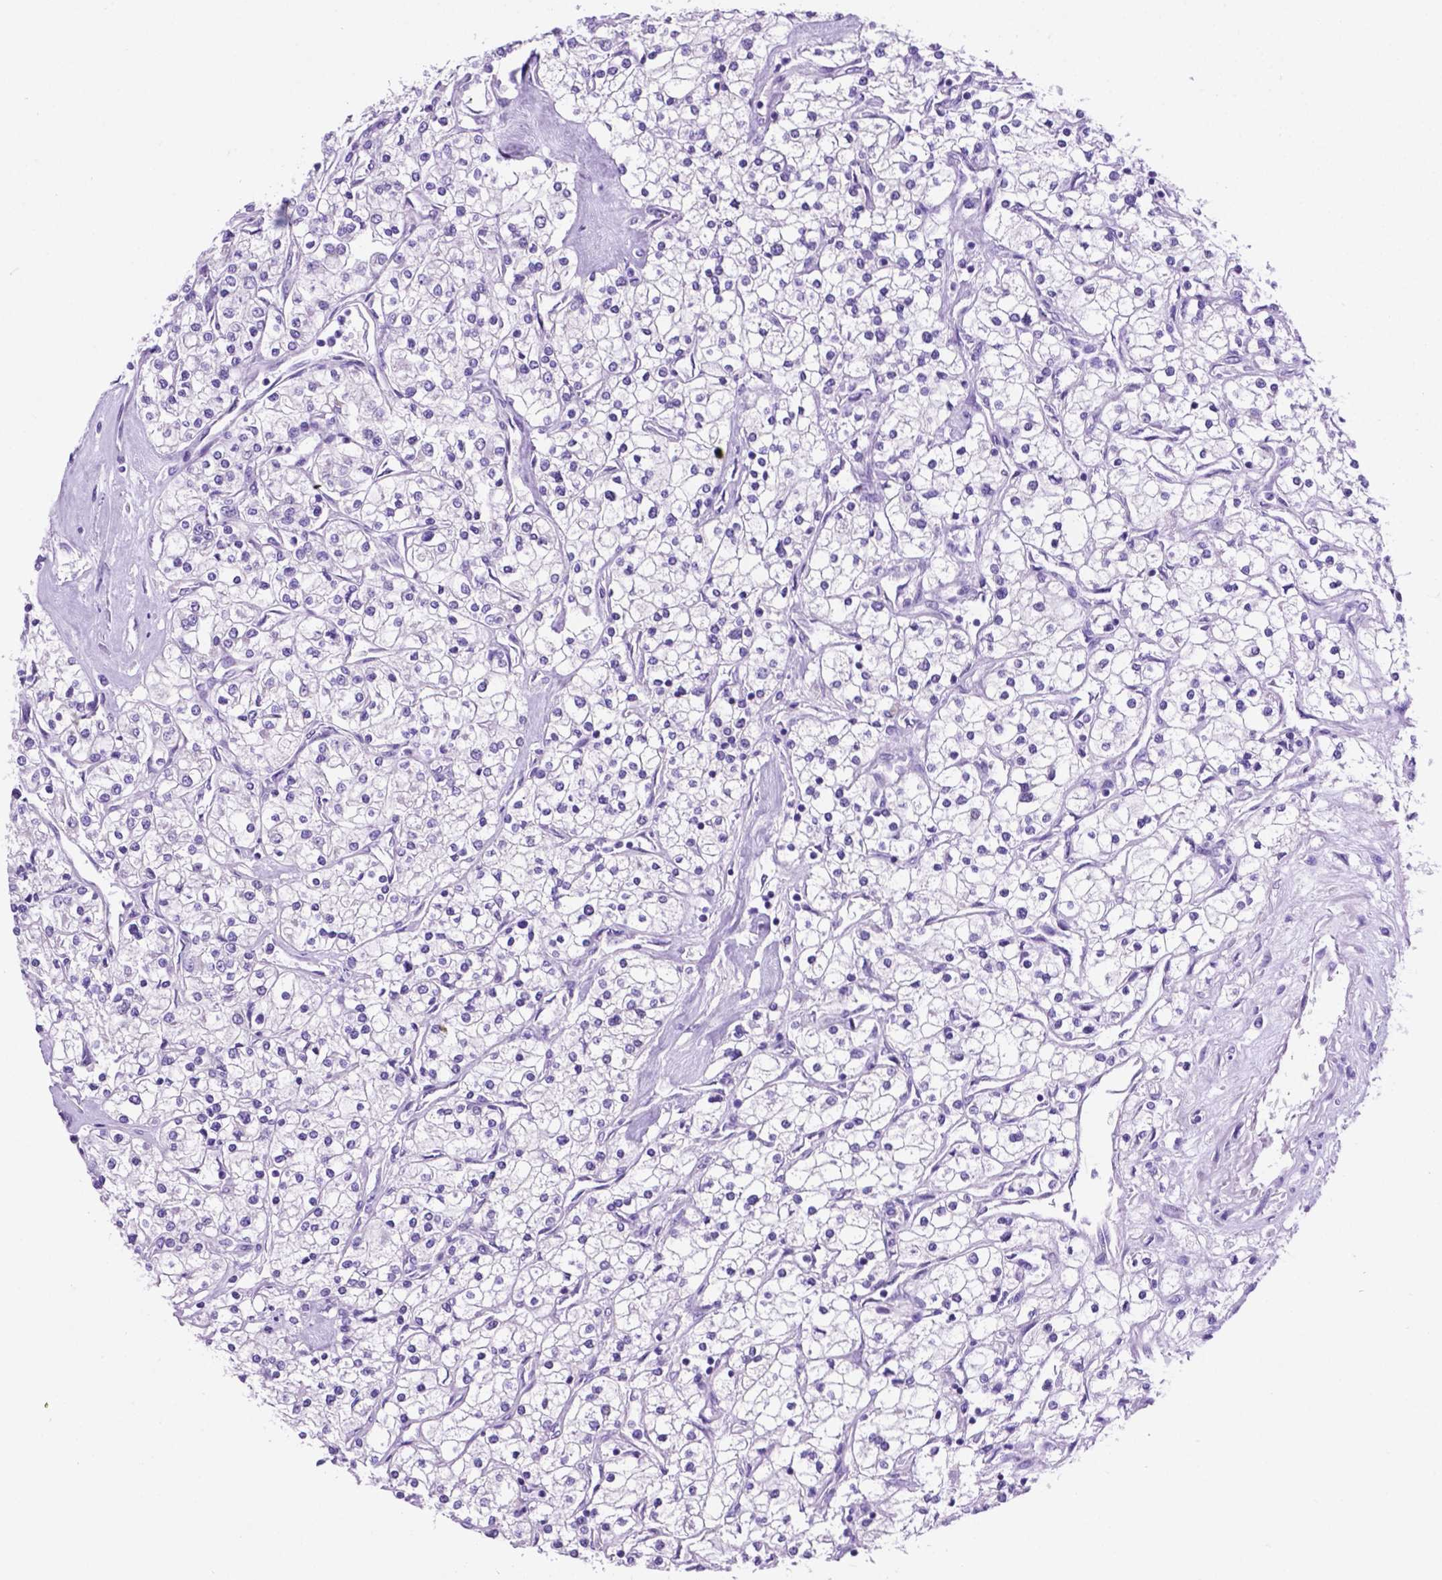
{"staining": {"intensity": "negative", "quantity": "none", "location": "none"}, "tissue": "renal cancer", "cell_type": "Tumor cells", "image_type": "cancer", "snomed": [{"axis": "morphology", "description": "Adenocarcinoma, NOS"}, {"axis": "topography", "description": "Kidney"}], "caption": "Image shows no significant protein staining in tumor cells of adenocarcinoma (renal). (Immunohistochemistry, brightfield microscopy, high magnification).", "gene": "TMEM210", "patient": {"sex": "male", "age": 80}}